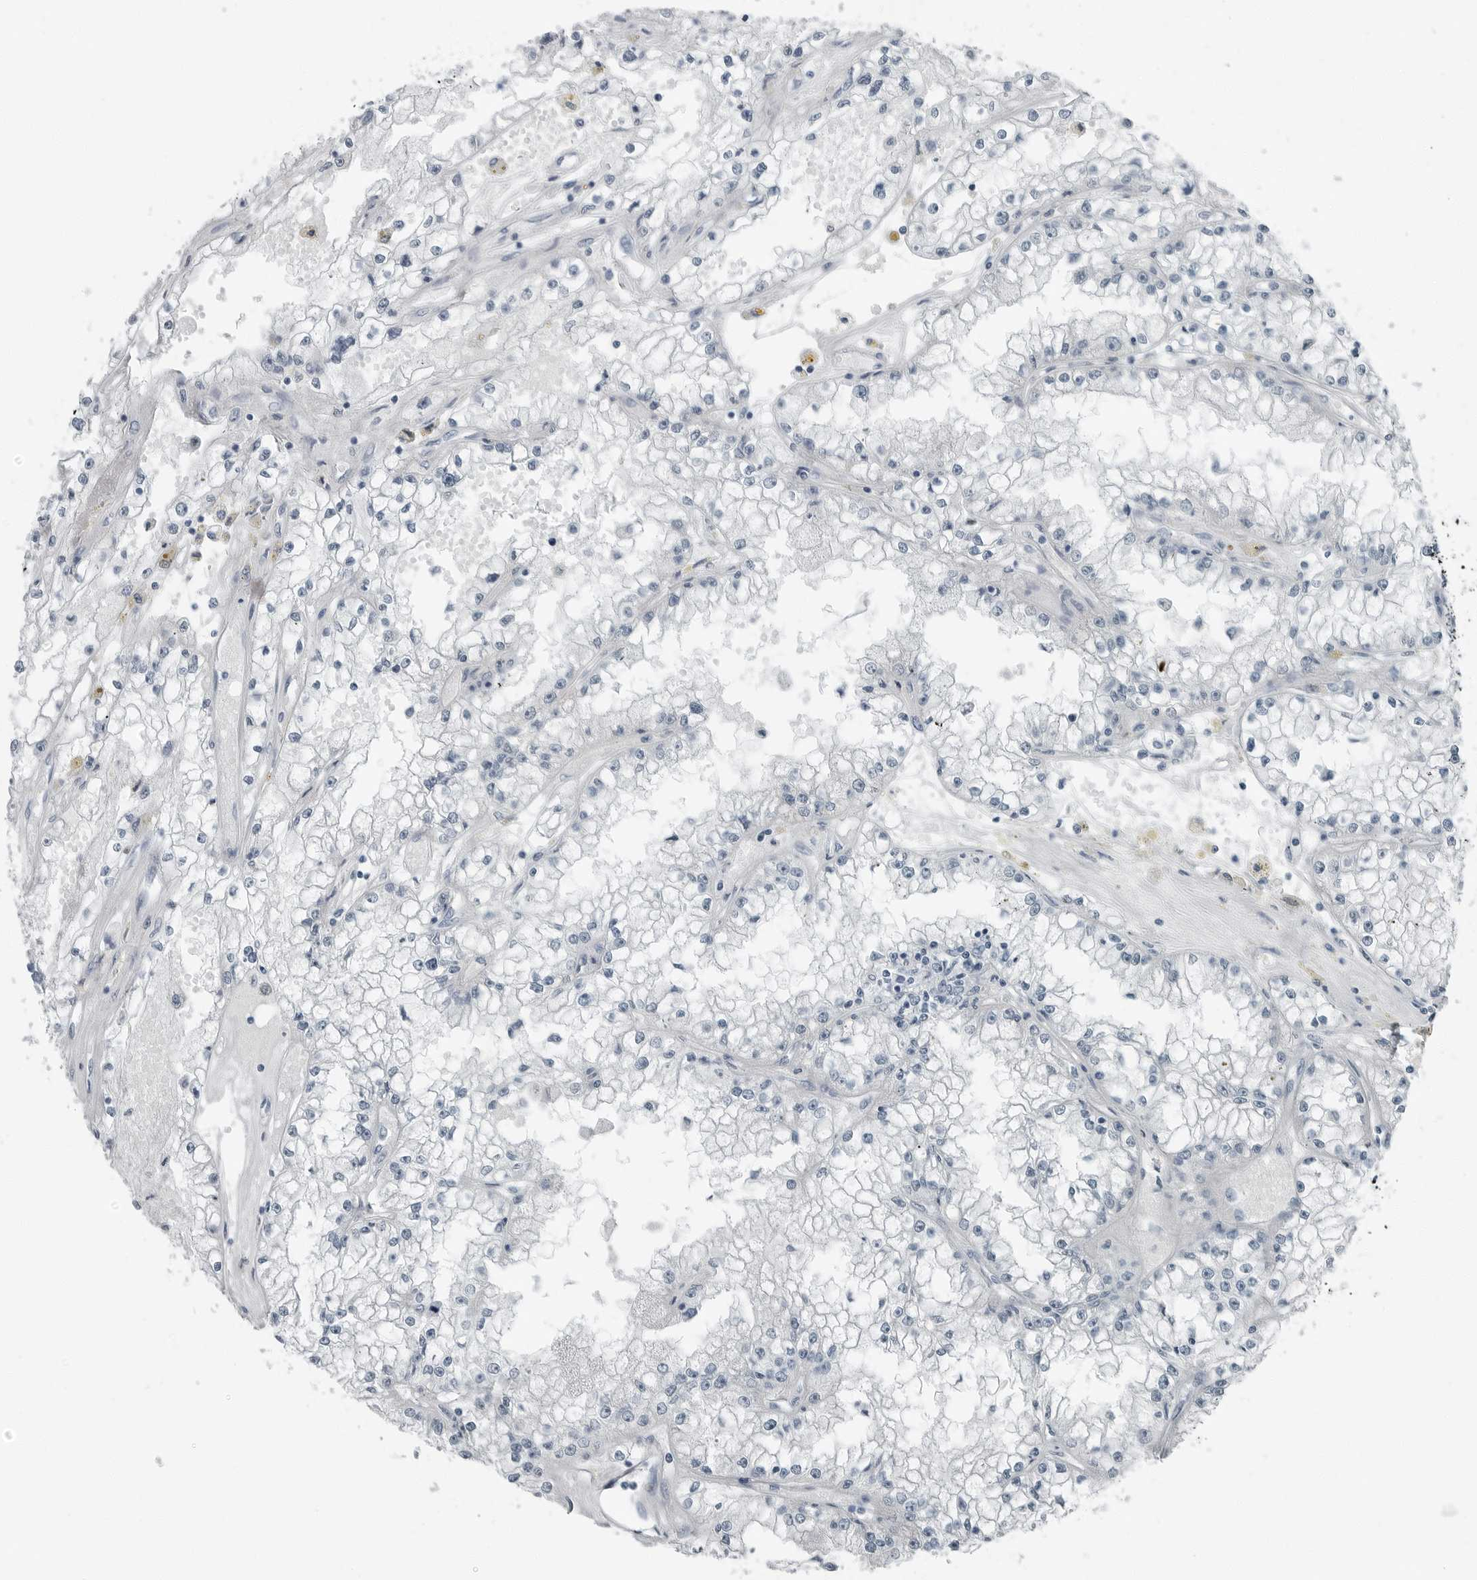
{"staining": {"intensity": "negative", "quantity": "none", "location": "none"}, "tissue": "renal cancer", "cell_type": "Tumor cells", "image_type": "cancer", "snomed": [{"axis": "morphology", "description": "Adenocarcinoma, NOS"}, {"axis": "topography", "description": "Kidney"}], "caption": "The photomicrograph exhibits no staining of tumor cells in adenocarcinoma (renal). (Immunohistochemistry (ihc), brightfield microscopy, high magnification).", "gene": "ZPBP2", "patient": {"sex": "male", "age": 56}}